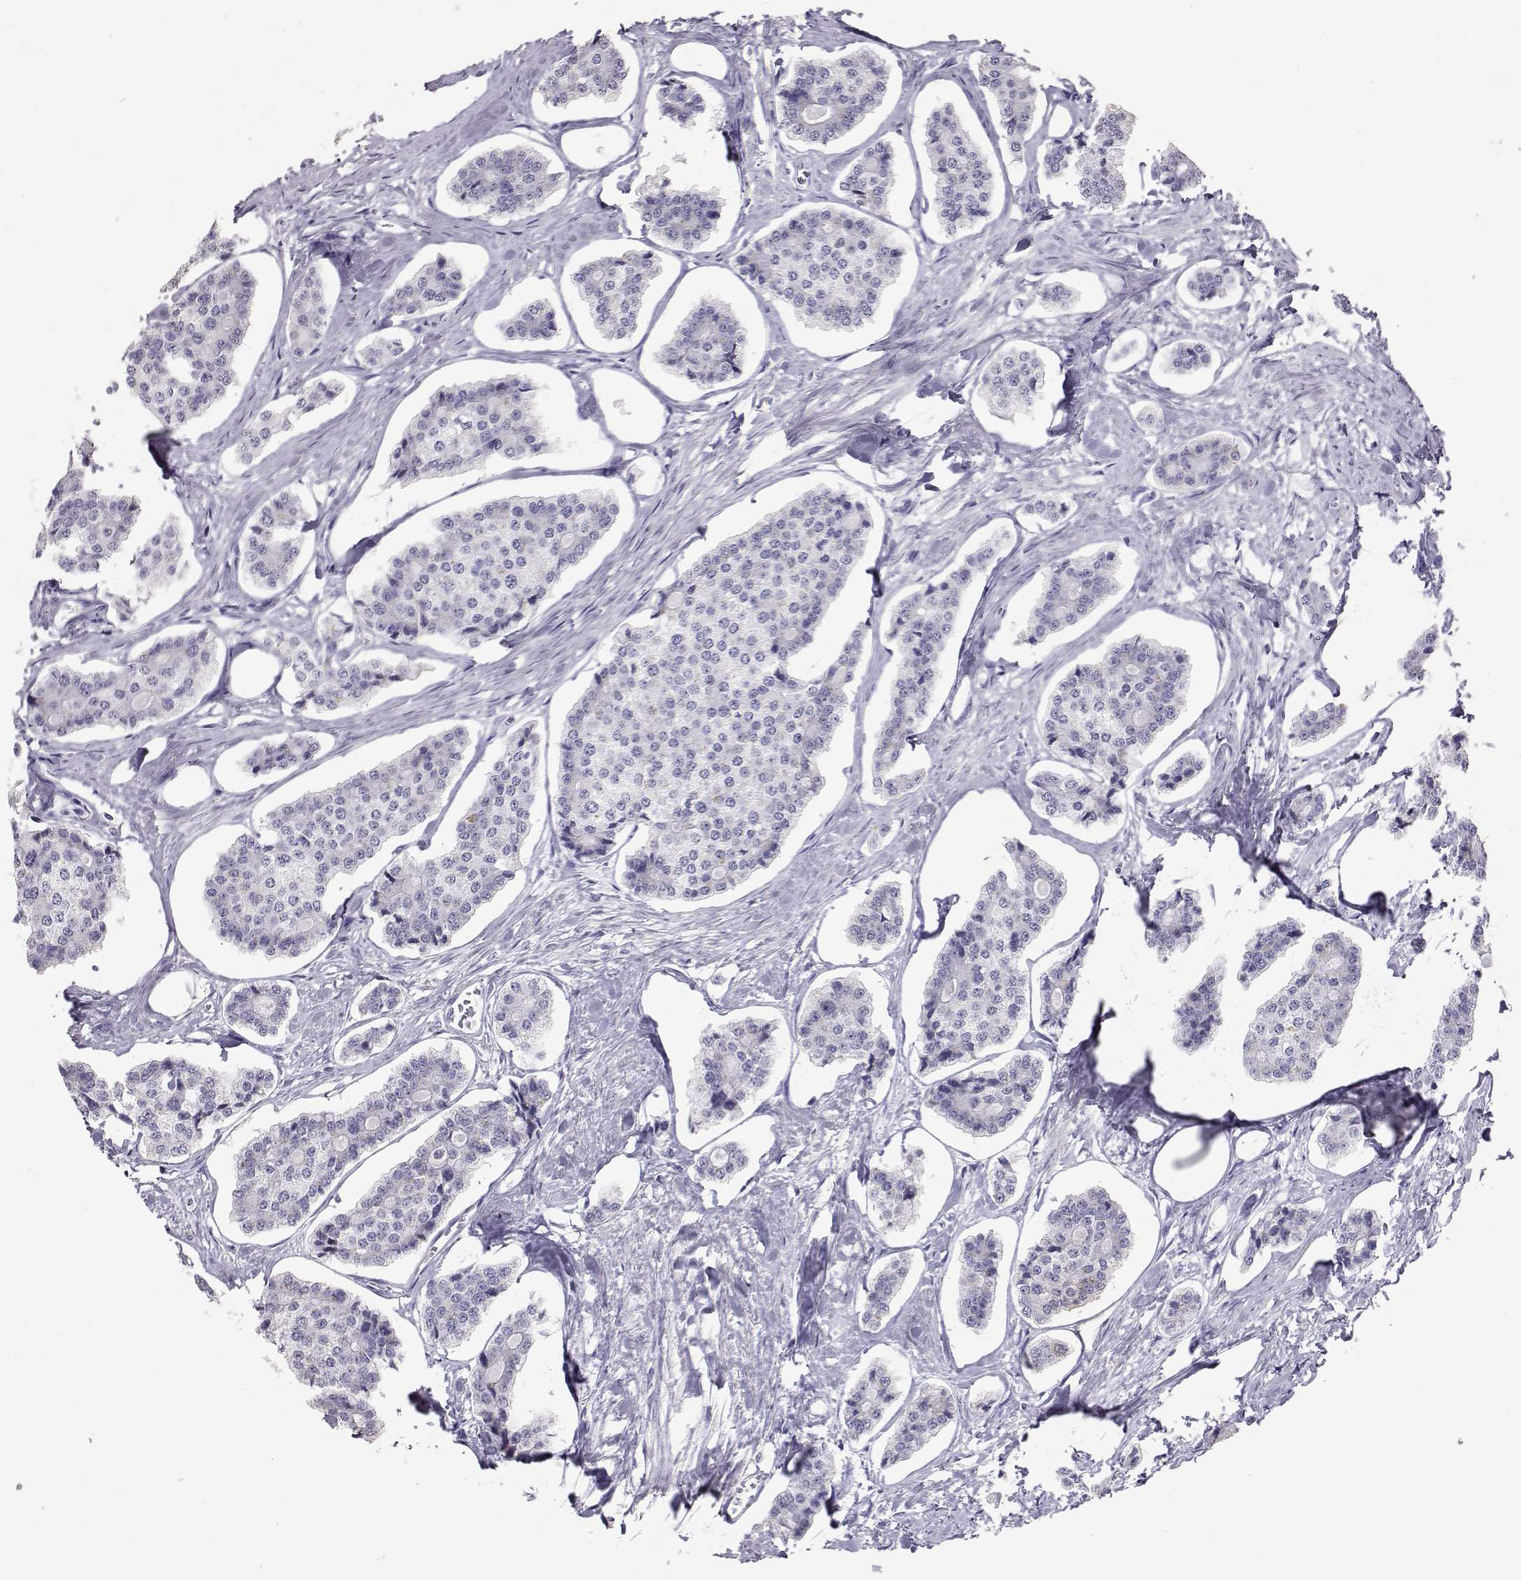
{"staining": {"intensity": "negative", "quantity": "none", "location": "none"}, "tissue": "carcinoid", "cell_type": "Tumor cells", "image_type": "cancer", "snomed": [{"axis": "morphology", "description": "Carcinoid, malignant, NOS"}, {"axis": "topography", "description": "Small intestine"}], "caption": "Tumor cells are negative for brown protein staining in malignant carcinoid.", "gene": "PMCH", "patient": {"sex": "female", "age": 65}}